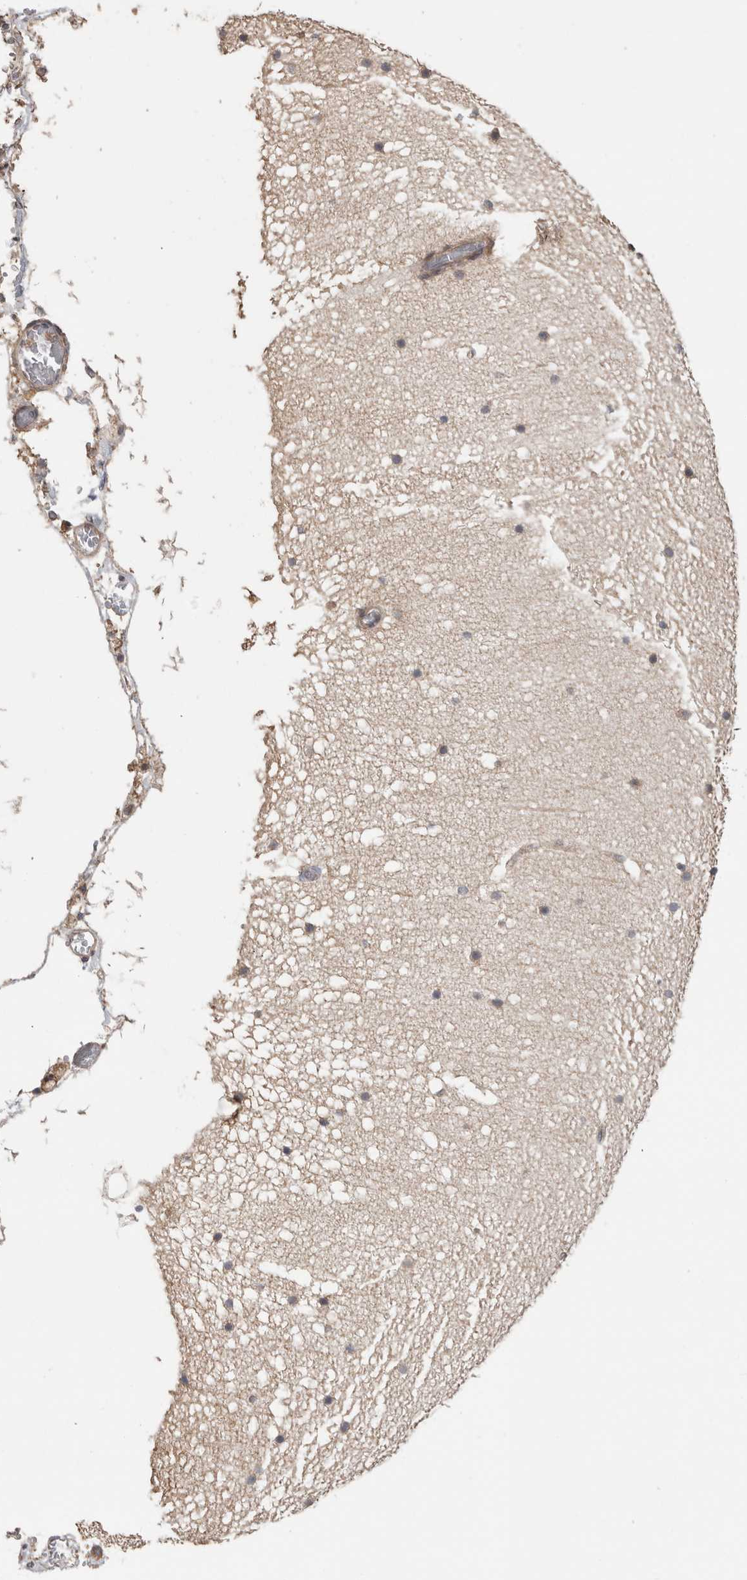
{"staining": {"intensity": "moderate", "quantity": ">75%", "location": "cytoplasmic/membranous"}, "tissue": "cerebellum", "cell_type": "Cells in granular layer", "image_type": "normal", "snomed": [{"axis": "morphology", "description": "Normal tissue, NOS"}, {"axis": "topography", "description": "Cerebellum"}], "caption": "Protein analysis of benign cerebellum demonstrates moderate cytoplasmic/membranous staining in approximately >75% of cells in granular layer.", "gene": "TRIM5", "patient": {"sex": "male", "age": 57}}